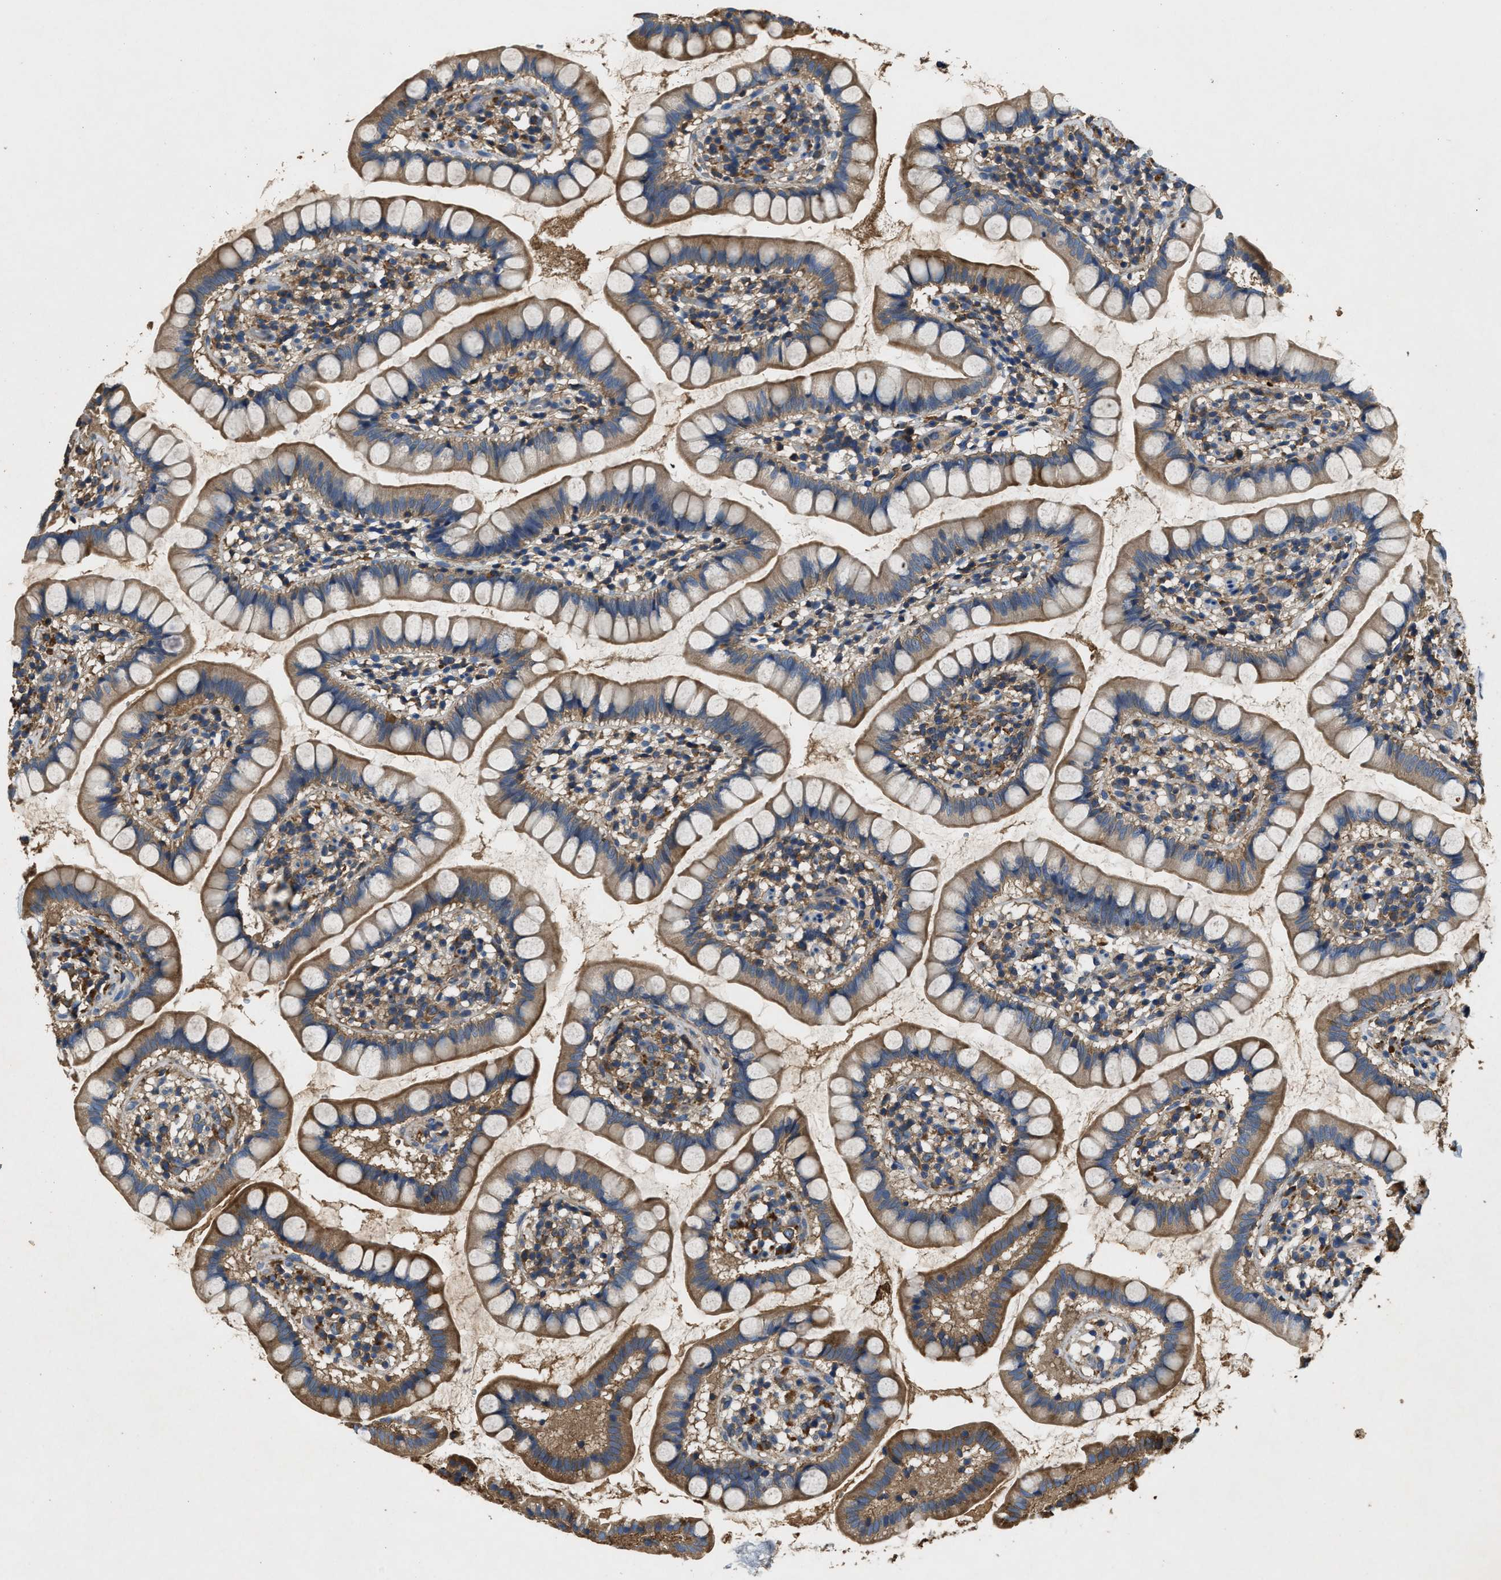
{"staining": {"intensity": "strong", "quantity": "25%-75%", "location": "cytoplasmic/membranous"}, "tissue": "small intestine", "cell_type": "Glandular cells", "image_type": "normal", "snomed": [{"axis": "morphology", "description": "Normal tissue, NOS"}, {"axis": "topography", "description": "Small intestine"}], "caption": "Immunohistochemistry (DAB) staining of benign human small intestine demonstrates strong cytoplasmic/membranous protein expression in about 25%-75% of glandular cells. The staining is performed using DAB (3,3'-diaminobenzidine) brown chromogen to label protein expression. The nuclei are counter-stained blue using hematoxylin.", "gene": "BLOC1S1", "patient": {"sex": "female", "age": 84}}